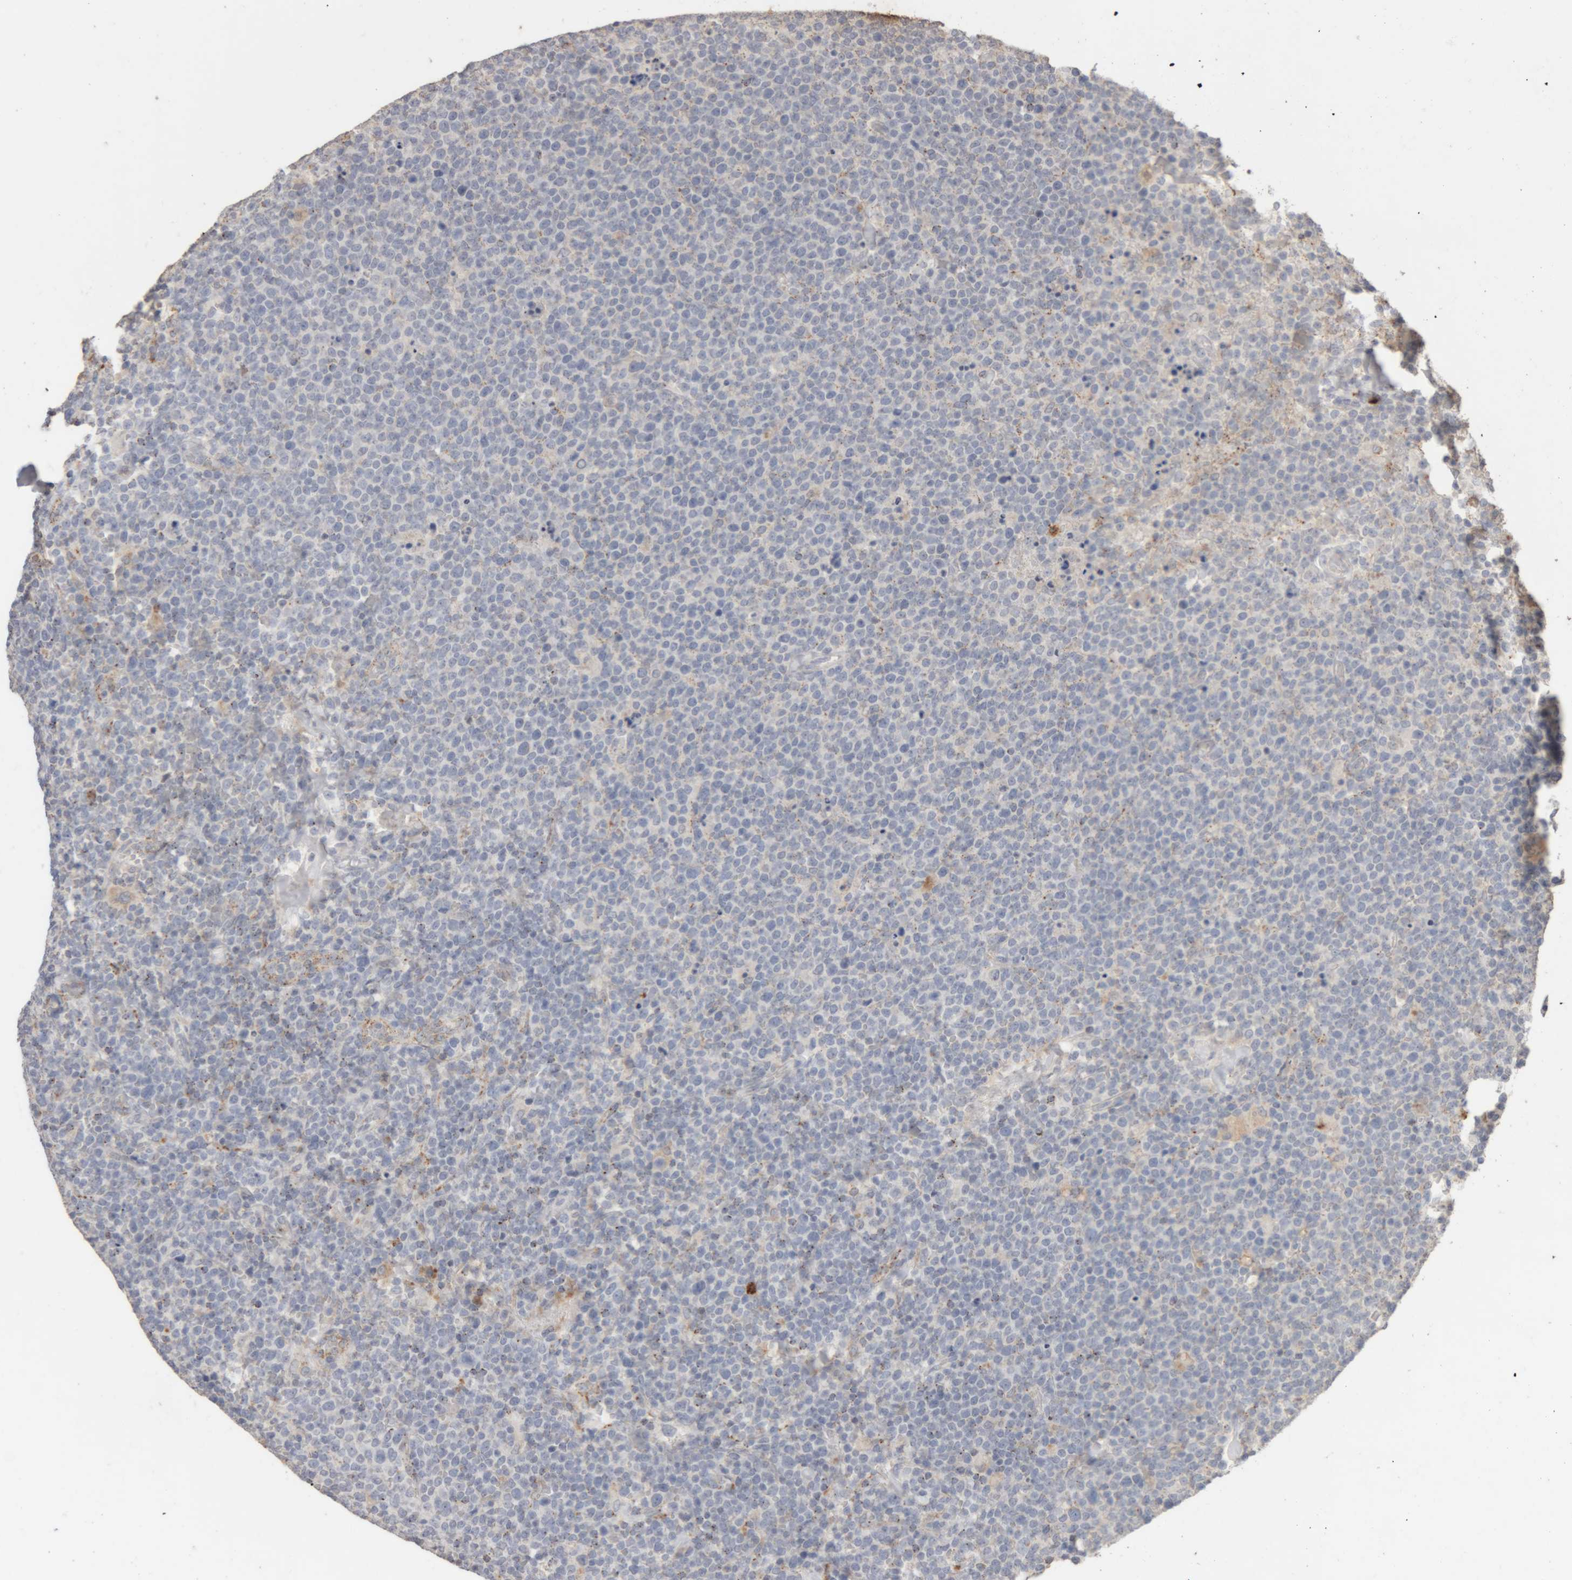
{"staining": {"intensity": "weak", "quantity": "<25%", "location": "cytoplasmic/membranous"}, "tissue": "lymphoma", "cell_type": "Tumor cells", "image_type": "cancer", "snomed": [{"axis": "morphology", "description": "Malignant lymphoma, non-Hodgkin's type, High grade"}, {"axis": "topography", "description": "Lymph node"}], "caption": "Histopathology image shows no protein staining in tumor cells of high-grade malignant lymphoma, non-Hodgkin's type tissue.", "gene": "ARSA", "patient": {"sex": "male", "age": 61}}